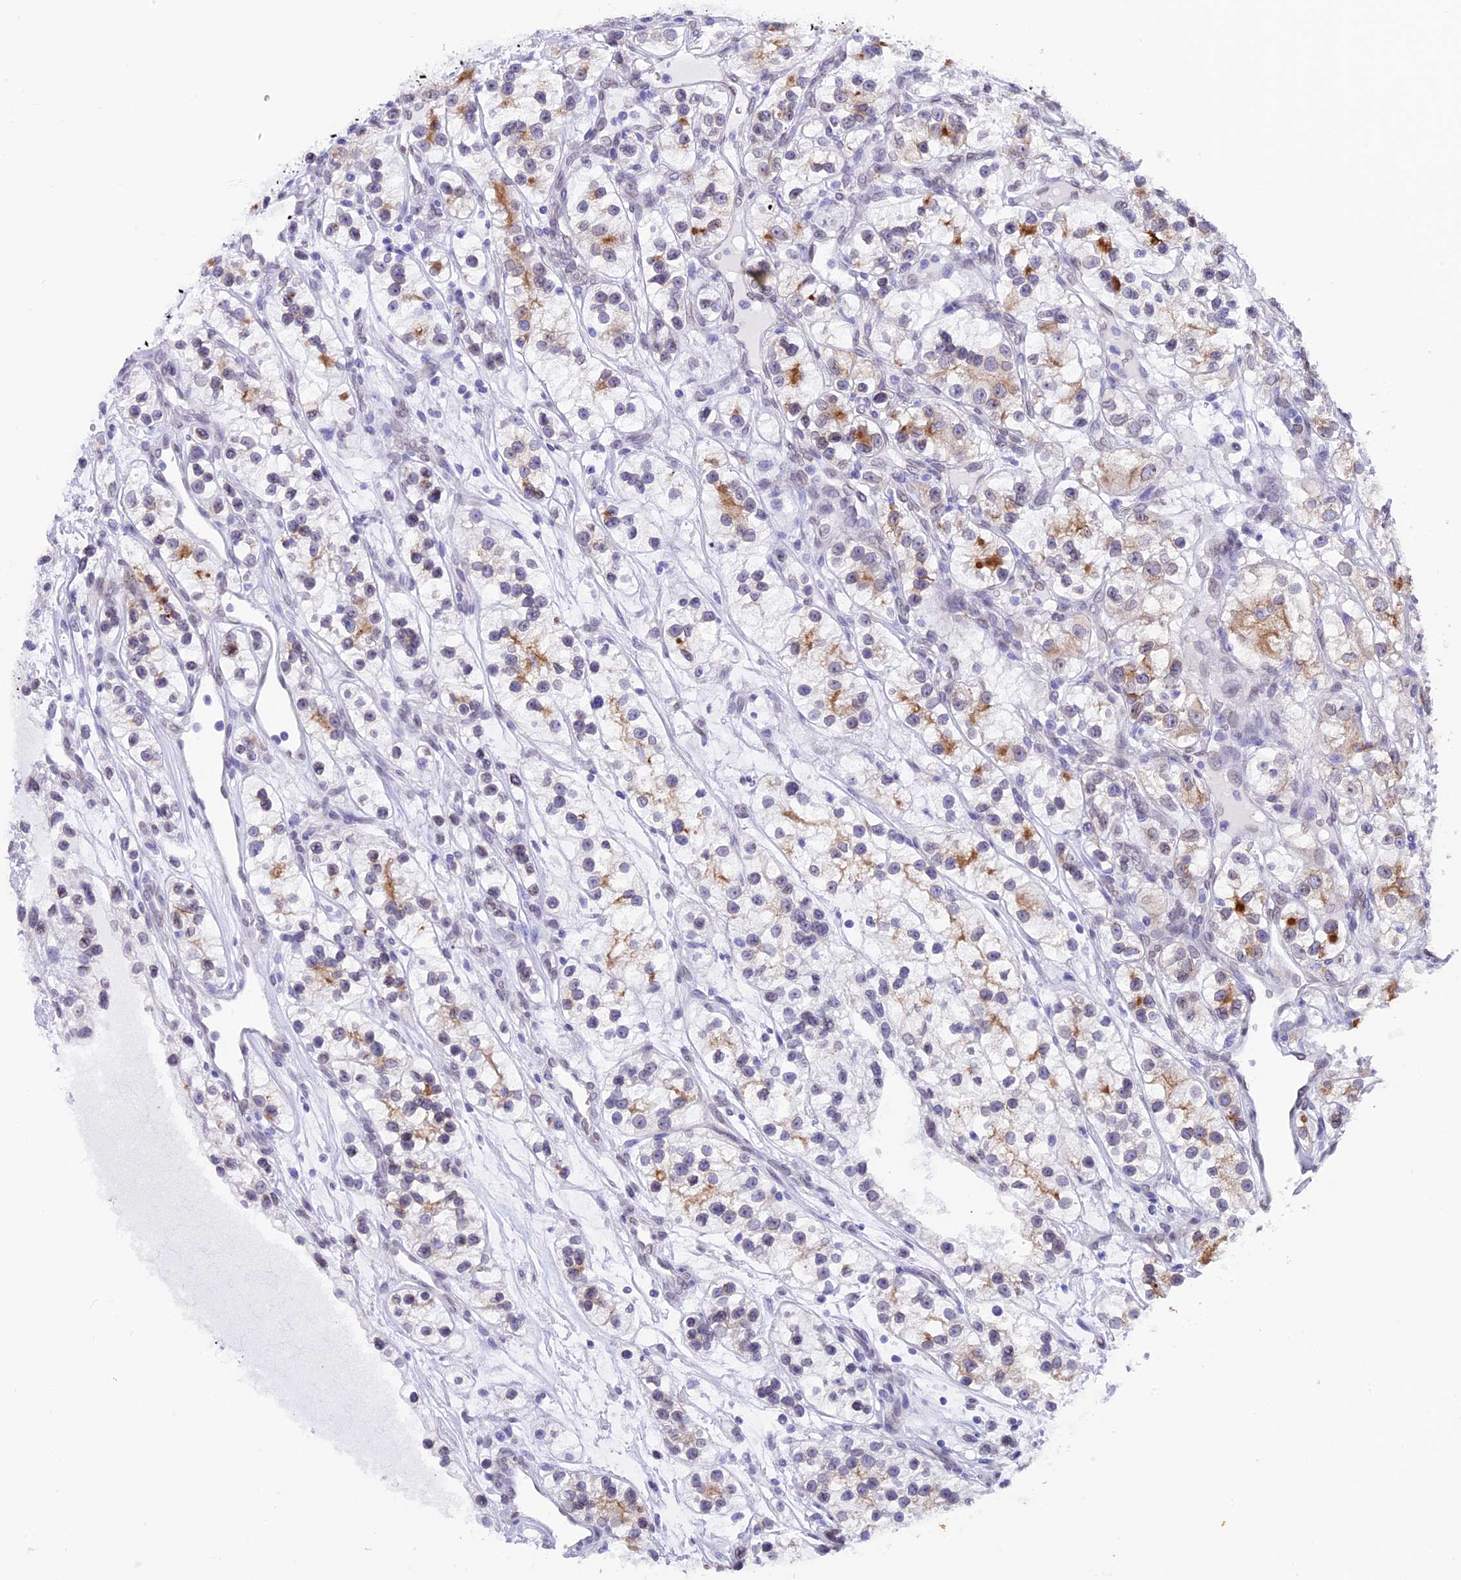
{"staining": {"intensity": "weak", "quantity": "<25%", "location": "nuclear"}, "tissue": "renal cancer", "cell_type": "Tumor cells", "image_type": "cancer", "snomed": [{"axis": "morphology", "description": "Adenocarcinoma, NOS"}, {"axis": "topography", "description": "Kidney"}], "caption": "High magnification brightfield microscopy of adenocarcinoma (renal) stained with DAB (3,3'-diaminobenzidine) (brown) and counterstained with hematoxylin (blue): tumor cells show no significant expression. Brightfield microscopy of IHC stained with DAB (3,3'-diaminobenzidine) (brown) and hematoxylin (blue), captured at high magnification.", "gene": "TMPRSS7", "patient": {"sex": "female", "age": 57}}